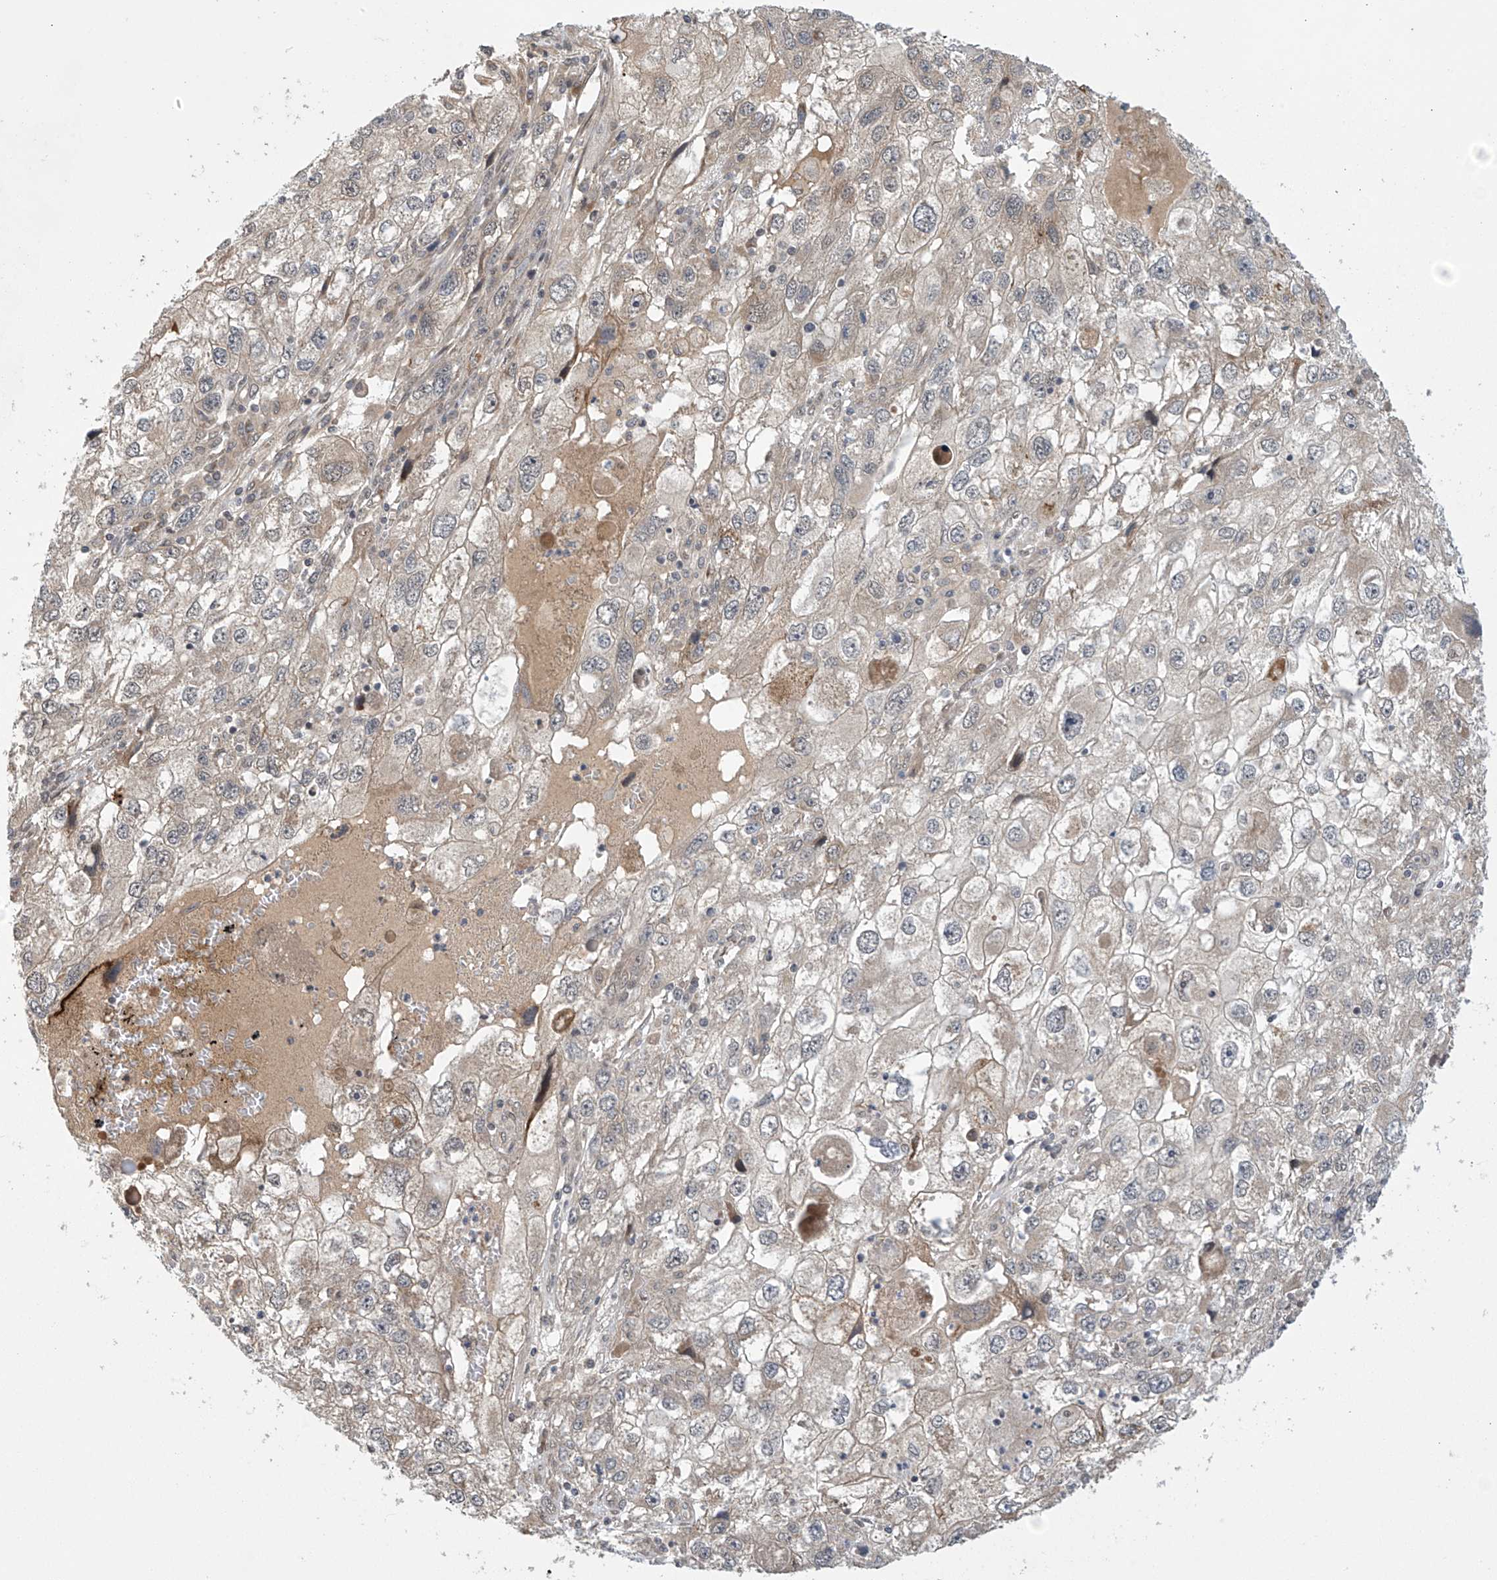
{"staining": {"intensity": "weak", "quantity": "<25%", "location": "cytoplasmic/membranous"}, "tissue": "endometrial cancer", "cell_type": "Tumor cells", "image_type": "cancer", "snomed": [{"axis": "morphology", "description": "Adenocarcinoma, NOS"}, {"axis": "topography", "description": "Endometrium"}], "caption": "IHC of human endometrial cancer shows no expression in tumor cells. Brightfield microscopy of immunohistochemistry (IHC) stained with DAB (brown) and hematoxylin (blue), captured at high magnification.", "gene": "ABHD13", "patient": {"sex": "female", "age": 49}}